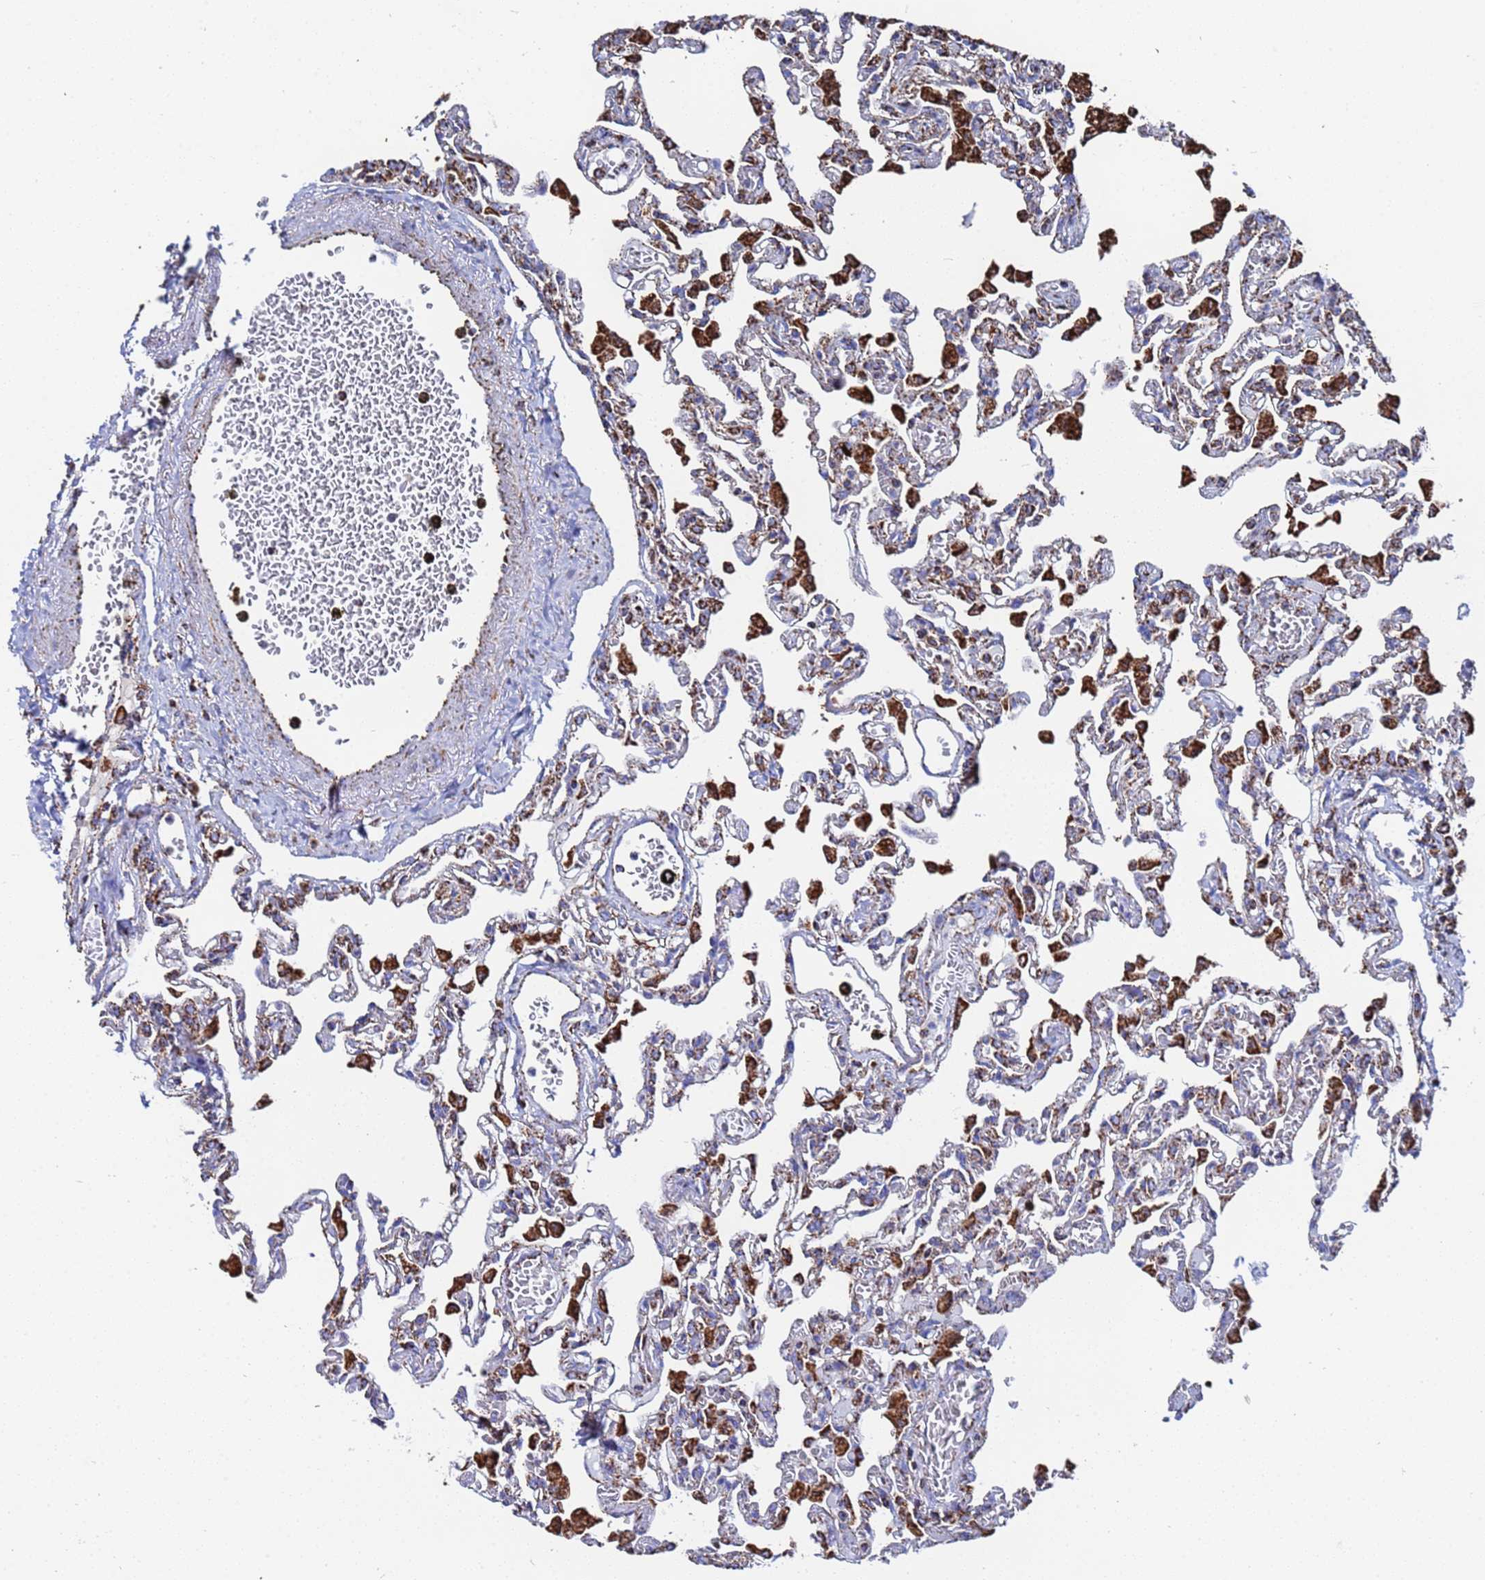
{"staining": {"intensity": "moderate", "quantity": "<25%", "location": "cytoplasmic/membranous"}, "tissue": "lung", "cell_type": "Alveolar cells", "image_type": "normal", "snomed": [{"axis": "morphology", "description": "Normal tissue, NOS"}, {"axis": "topography", "description": "Bronchus"}, {"axis": "topography", "description": "Lung"}], "caption": "Alveolar cells display moderate cytoplasmic/membranous expression in approximately <25% of cells in normal lung.", "gene": "GLUD1", "patient": {"sex": "female", "age": 49}}